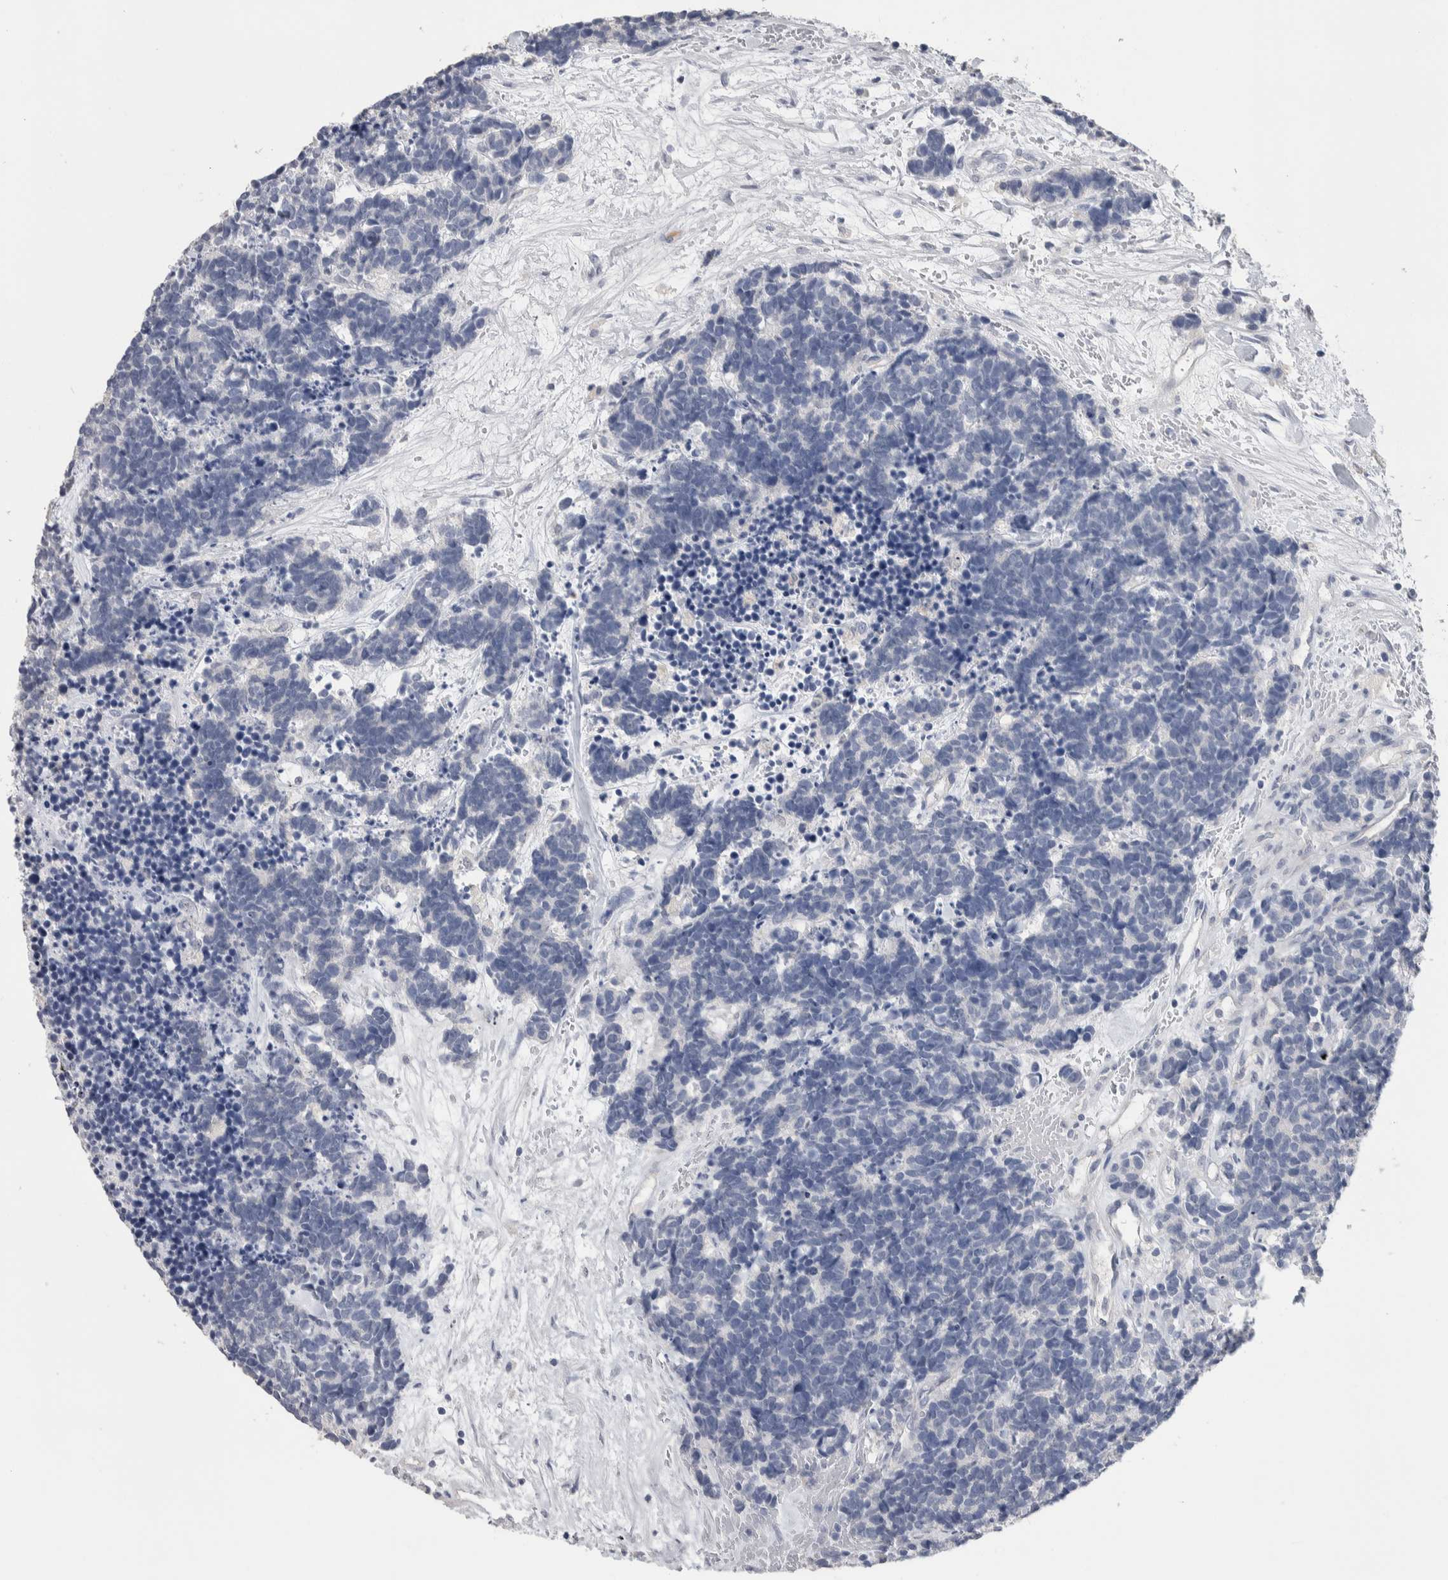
{"staining": {"intensity": "negative", "quantity": "none", "location": "none"}, "tissue": "carcinoid", "cell_type": "Tumor cells", "image_type": "cancer", "snomed": [{"axis": "morphology", "description": "Carcinoma, NOS"}, {"axis": "morphology", "description": "Carcinoid, malignant, NOS"}, {"axis": "topography", "description": "Urinary bladder"}], "caption": "The immunohistochemistry photomicrograph has no significant expression in tumor cells of carcinoid tissue.", "gene": "TMEM102", "patient": {"sex": "male", "age": 57}}